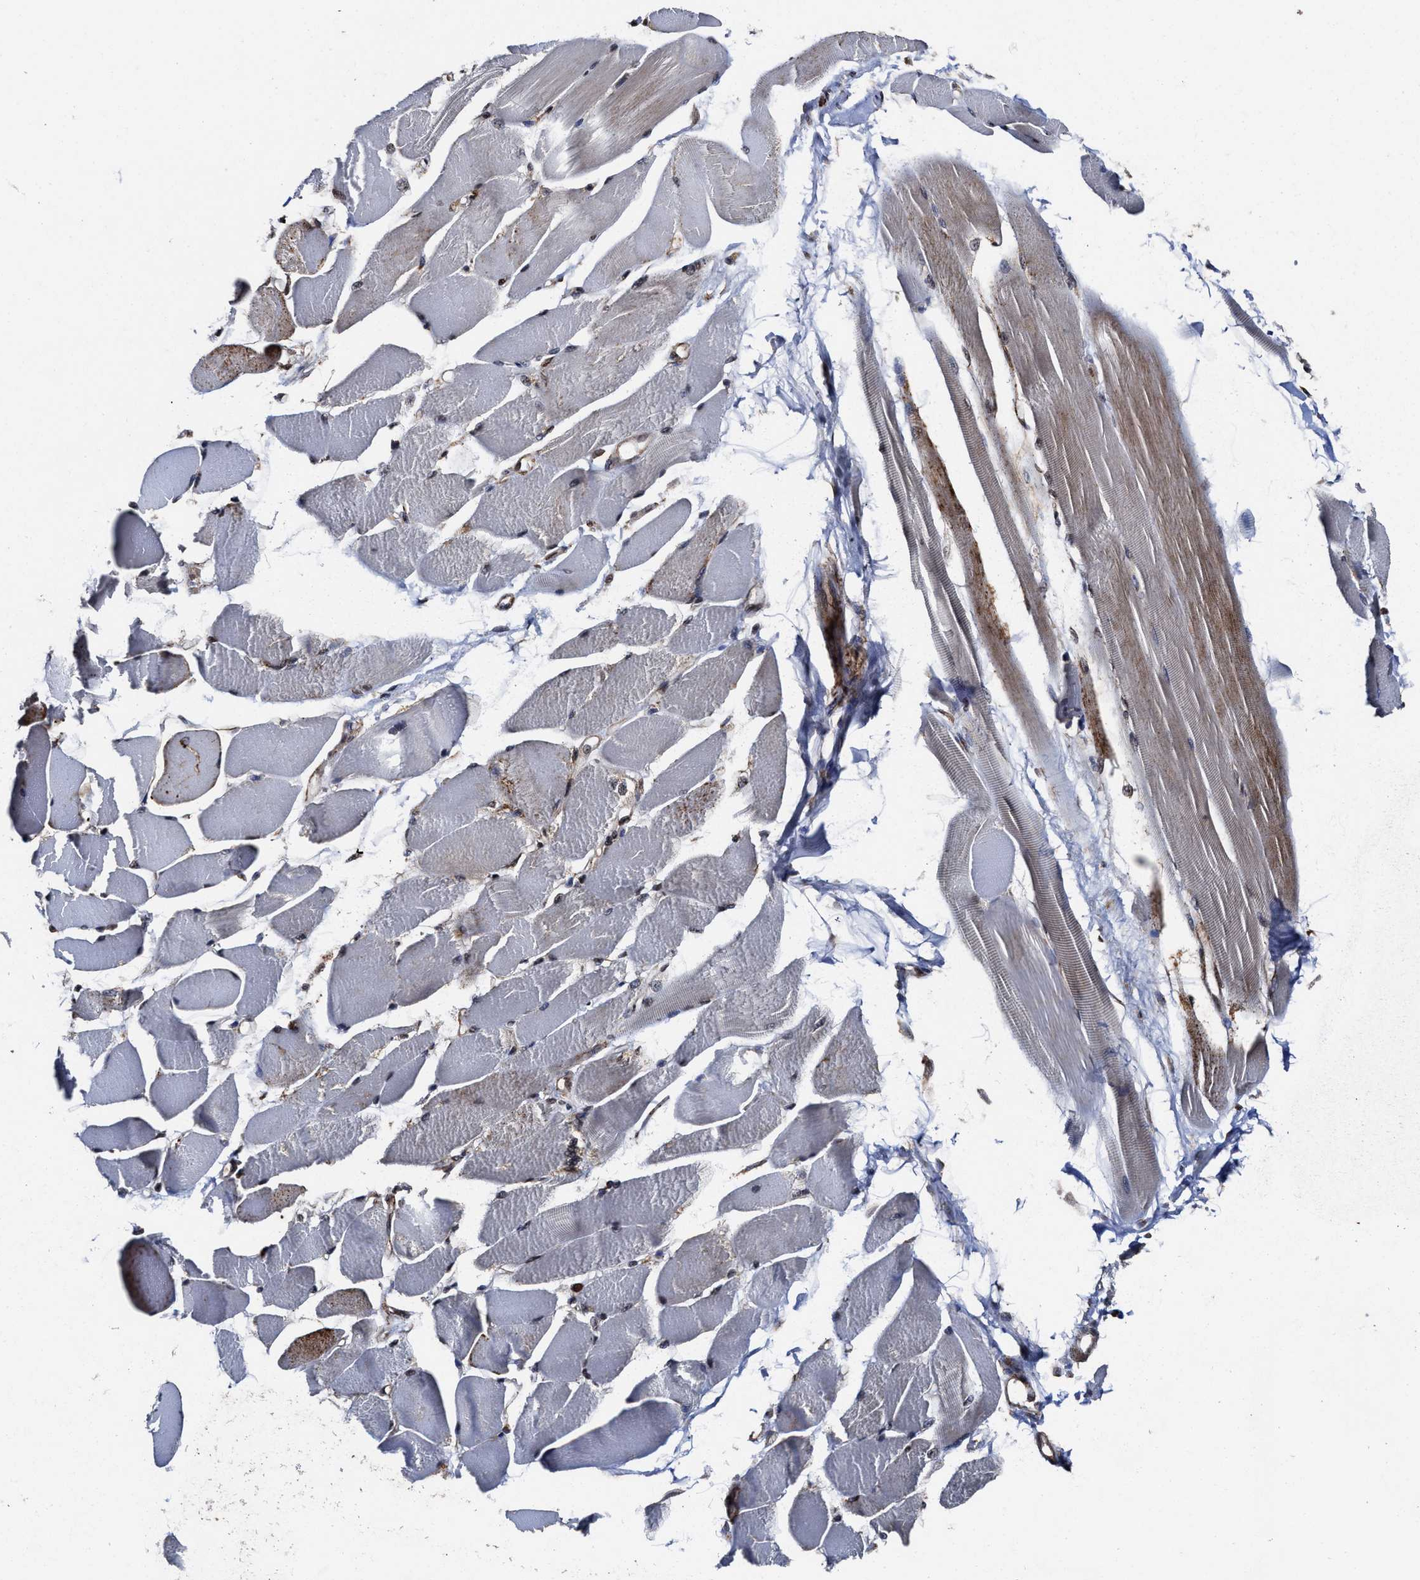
{"staining": {"intensity": "strong", "quantity": "25%-75%", "location": "cytoplasmic/membranous"}, "tissue": "skeletal muscle", "cell_type": "Myocytes", "image_type": "normal", "snomed": [{"axis": "morphology", "description": "Normal tissue, NOS"}, {"axis": "topography", "description": "Skeletal muscle"}, {"axis": "topography", "description": "Peripheral nerve tissue"}], "caption": "A brown stain highlights strong cytoplasmic/membranous expression of a protein in myocytes of unremarkable skeletal muscle. The staining was performed using DAB to visualize the protein expression in brown, while the nuclei were stained in blue with hematoxylin (Magnification: 20x).", "gene": "SEPTIN2", "patient": {"sex": "female", "age": 84}}